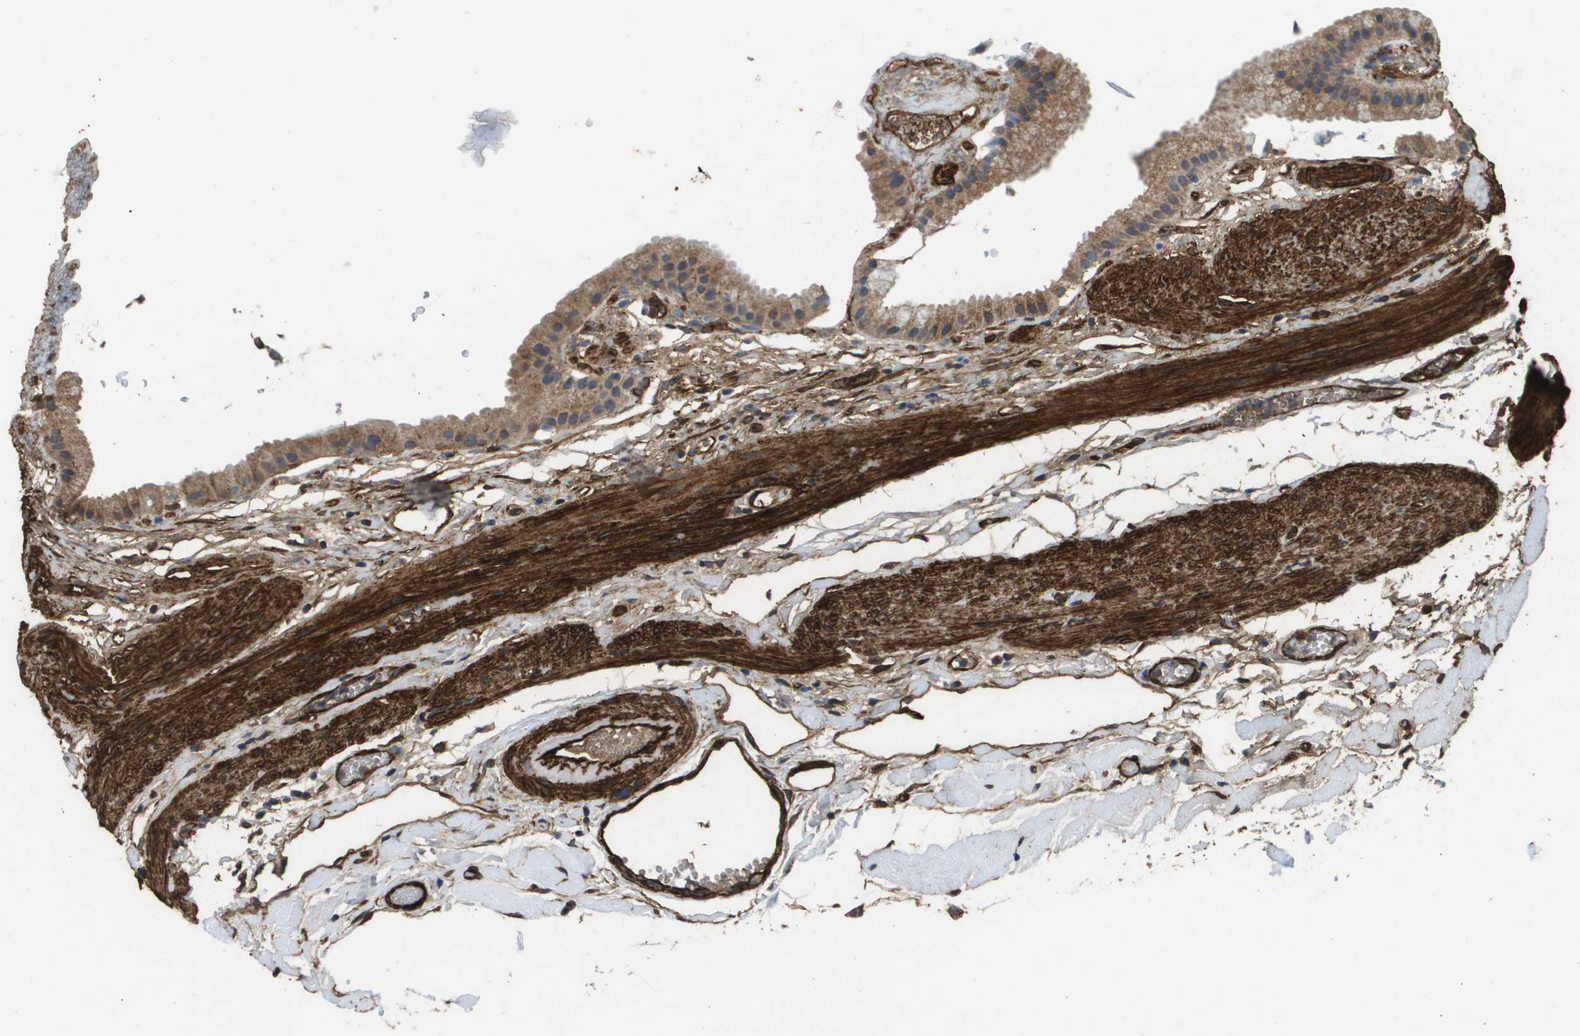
{"staining": {"intensity": "moderate", "quantity": ">75%", "location": "cytoplasmic/membranous"}, "tissue": "gallbladder", "cell_type": "Glandular cells", "image_type": "normal", "snomed": [{"axis": "morphology", "description": "Normal tissue, NOS"}, {"axis": "topography", "description": "Gallbladder"}], "caption": "Glandular cells show moderate cytoplasmic/membranous expression in about >75% of cells in benign gallbladder.", "gene": "AAMP", "patient": {"sex": "female", "age": 64}}